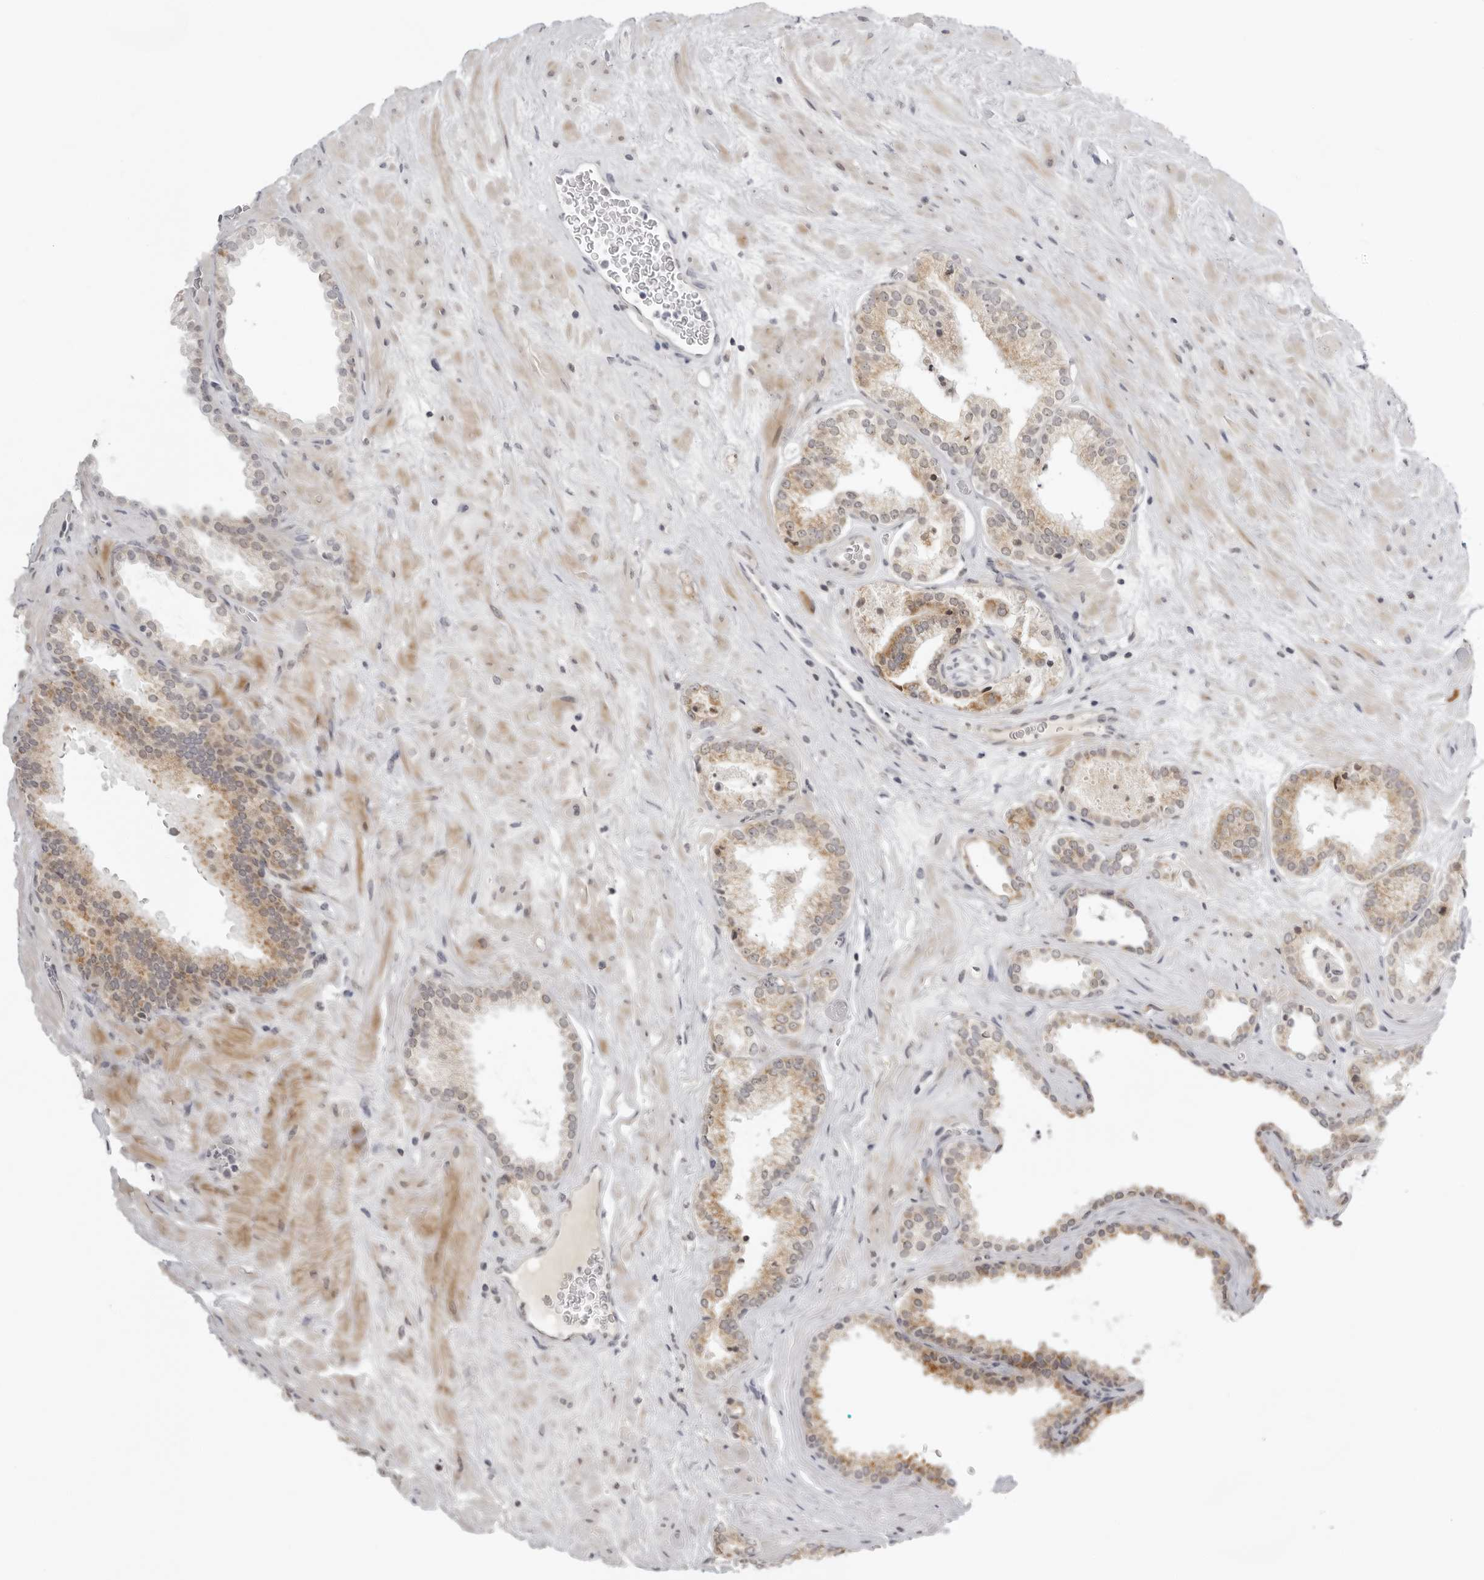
{"staining": {"intensity": "moderate", "quantity": ">75%", "location": "cytoplasmic/membranous"}, "tissue": "prostate cancer", "cell_type": "Tumor cells", "image_type": "cancer", "snomed": [{"axis": "morphology", "description": "Adenocarcinoma, Low grade"}, {"axis": "topography", "description": "Prostate"}], "caption": "Moderate cytoplasmic/membranous staining for a protein is appreciated in about >75% of tumor cells of adenocarcinoma (low-grade) (prostate) using immunohistochemistry.", "gene": "ACP6", "patient": {"sex": "male", "age": 62}}